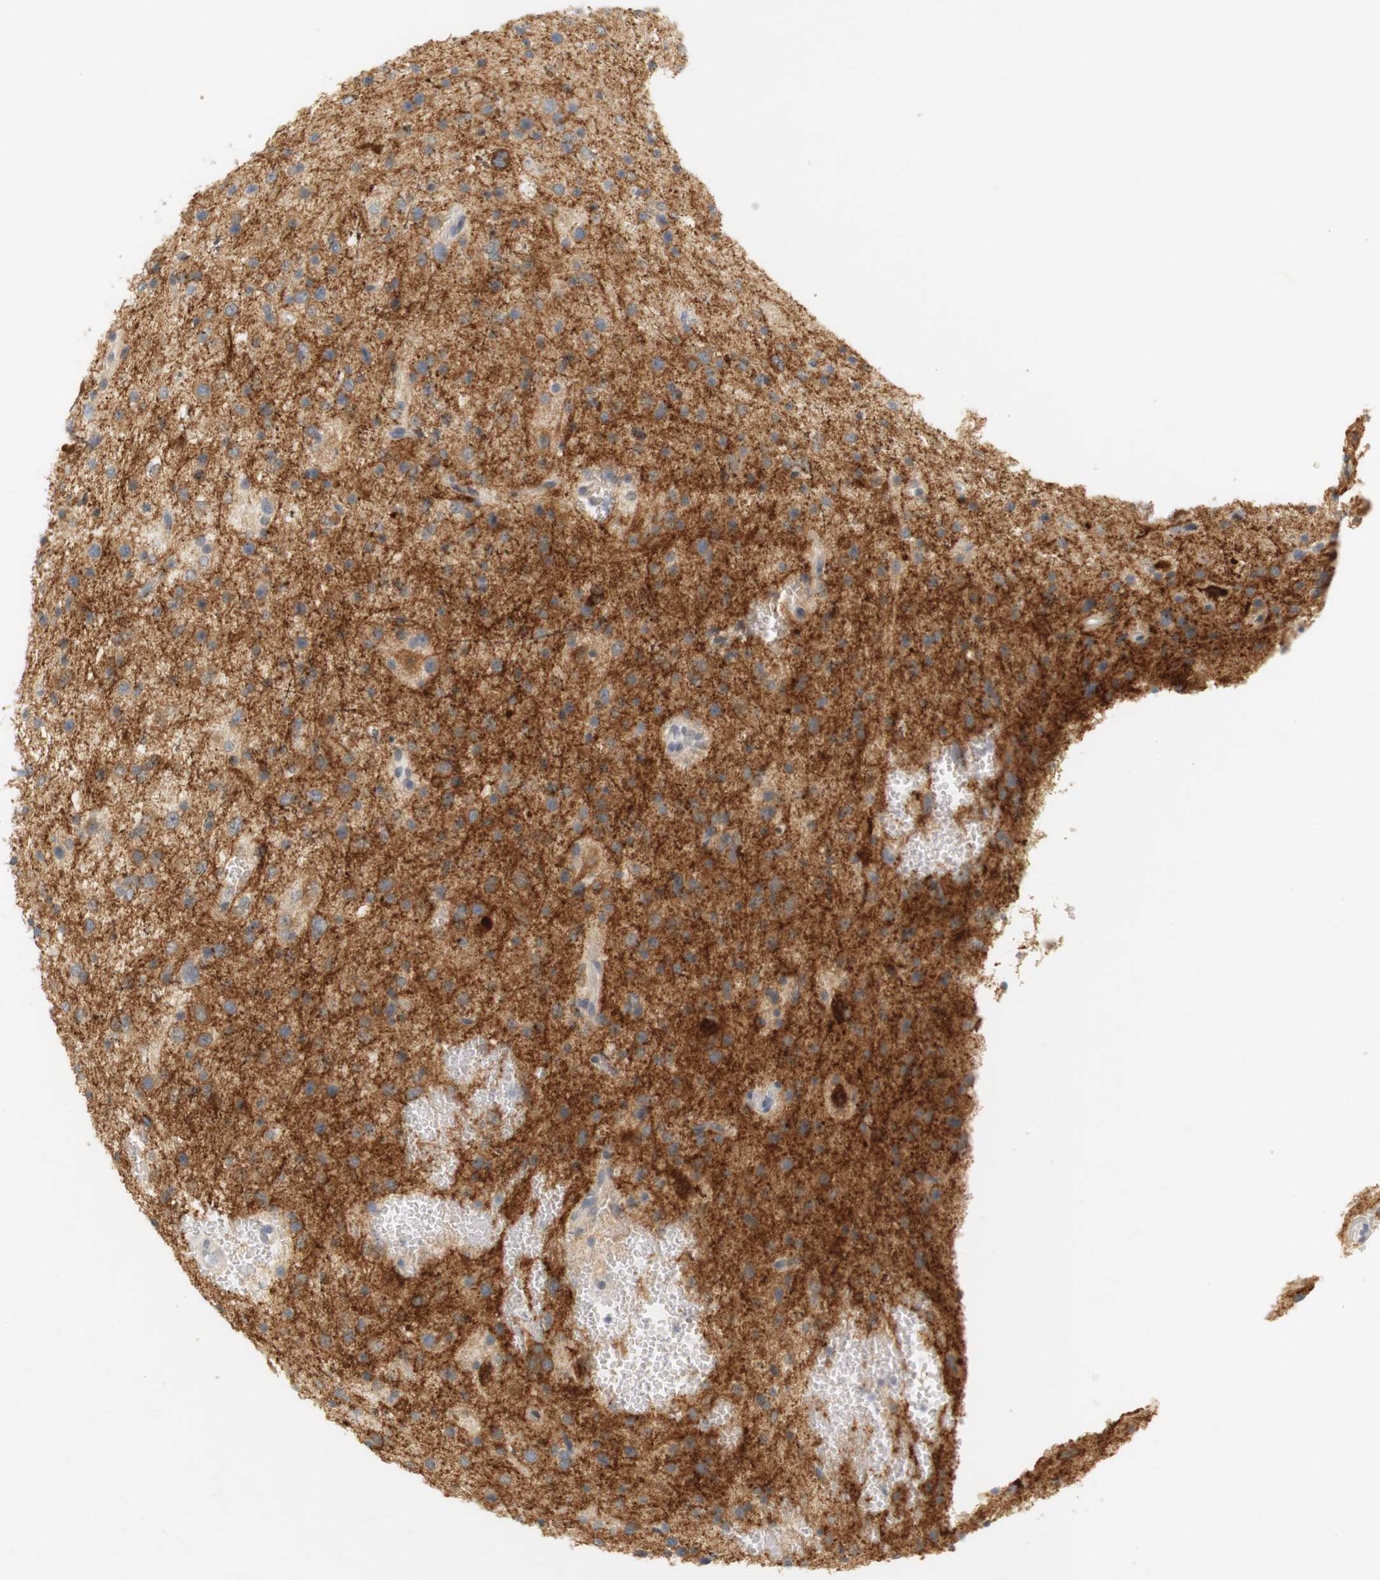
{"staining": {"intensity": "moderate", "quantity": ">75%", "location": "cytoplasmic/membranous"}, "tissue": "glioma", "cell_type": "Tumor cells", "image_type": "cancer", "snomed": [{"axis": "morphology", "description": "Glioma, malignant, Low grade"}, {"axis": "topography", "description": "Brain"}], "caption": "Protein staining shows moderate cytoplasmic/membranous staining in approximately >75% of tumor cells in glioma.", "gene": "RTN3", "patient": {"sex": "female", "age": 37}}